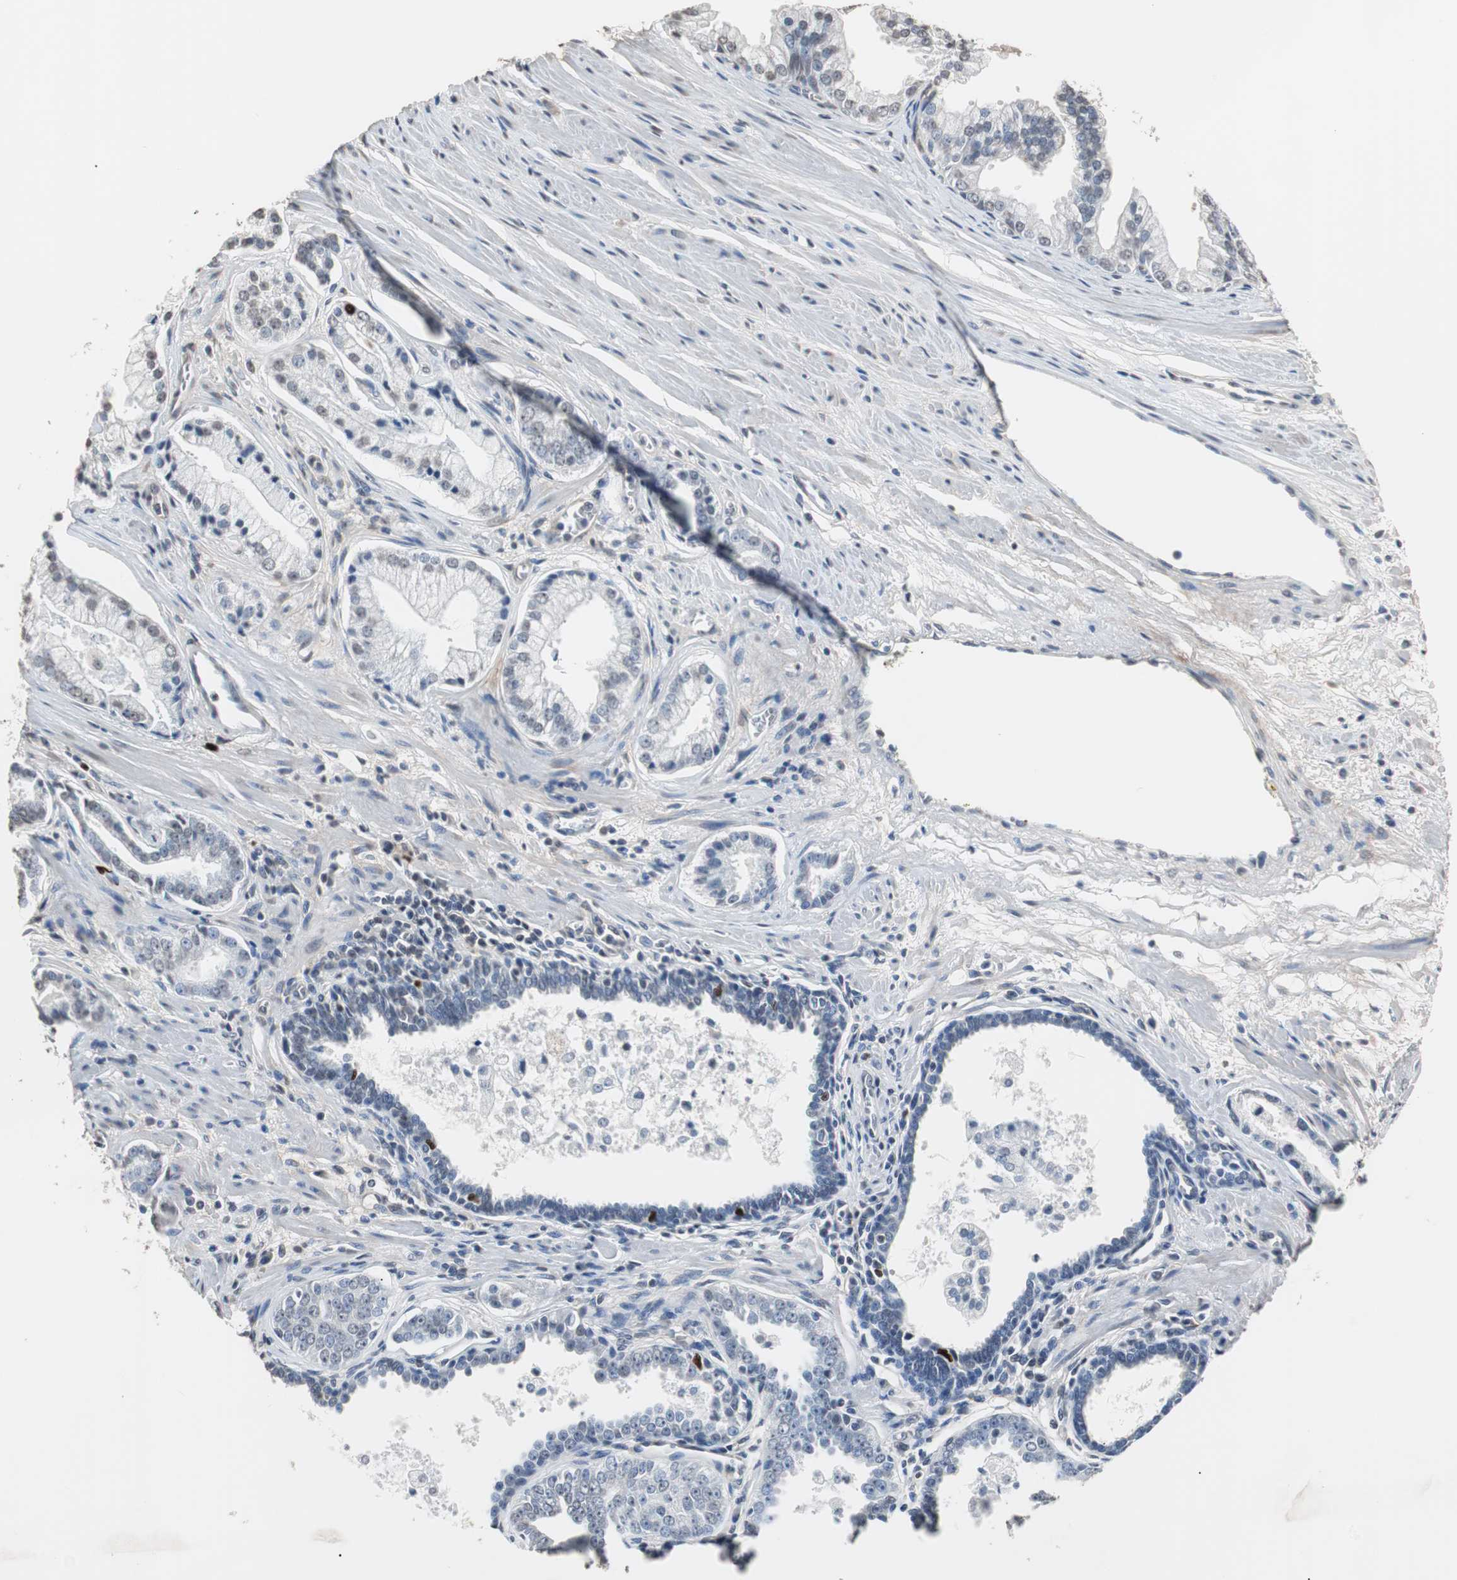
{"staining": {"intensity": "strong", "quantity": "<25%", "location": "nuclear"}, "tissue": "prostate cancer", "cell_type": "Tumor cells", "image_type": "cancer", "snomed": [{"axis": "morphology", "description": "Adenocarcinoma, High grade"}, {"axis": "topography", "description": "Prostate"}], "caption": "An image of high-grade adenocarcinoma (prostate) stained for a protein exhibits strong nuclear brown staining in tumor cells. Ihc stains the protein of interest in brown and the nuclei are stained blue.", "gene": "TOP2A", "patient": {"sex": "male", "age": 67}}